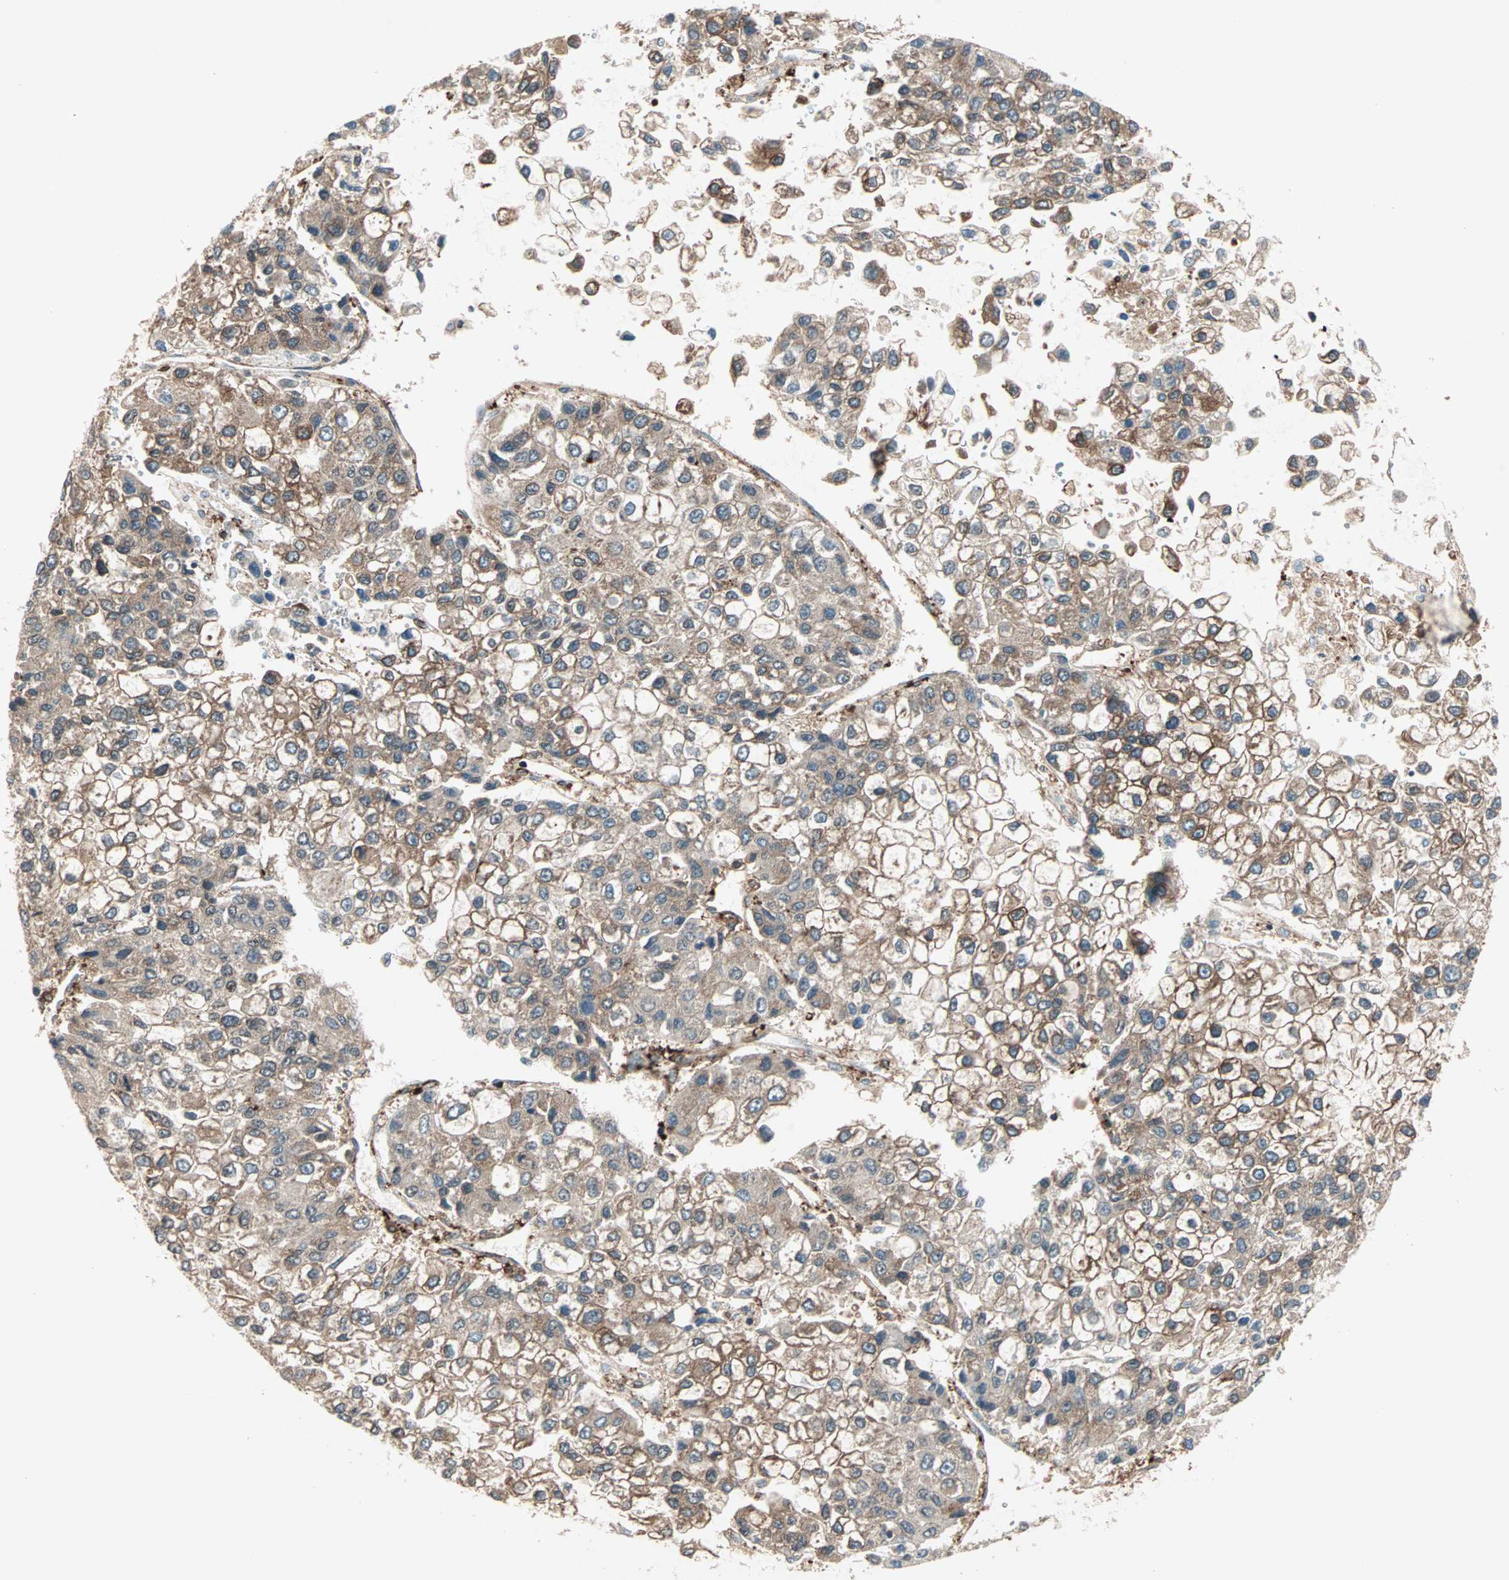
{"staining": {"intensity": "weak", "quantity": ">75%", "location": "cytoplasmic/membranous"}, "tissue": "liver cancer", "cell_type": "Tumor cells", "image_type": "cancer", "snomed": [{"axis": "morphology", "description": "Carcinoma, Hepatocellular, NOS"}, {"axis": "topography", "description": "Liver"}], "caption": "Human liver hepatocellular carcinoma stained for a protein (brown) reveals weak cytoplasmic/membranous positive staining in approximately >75% of tumor cells.", "gene": "MMP3", "patient": {"sex": "female", "age": 66}}